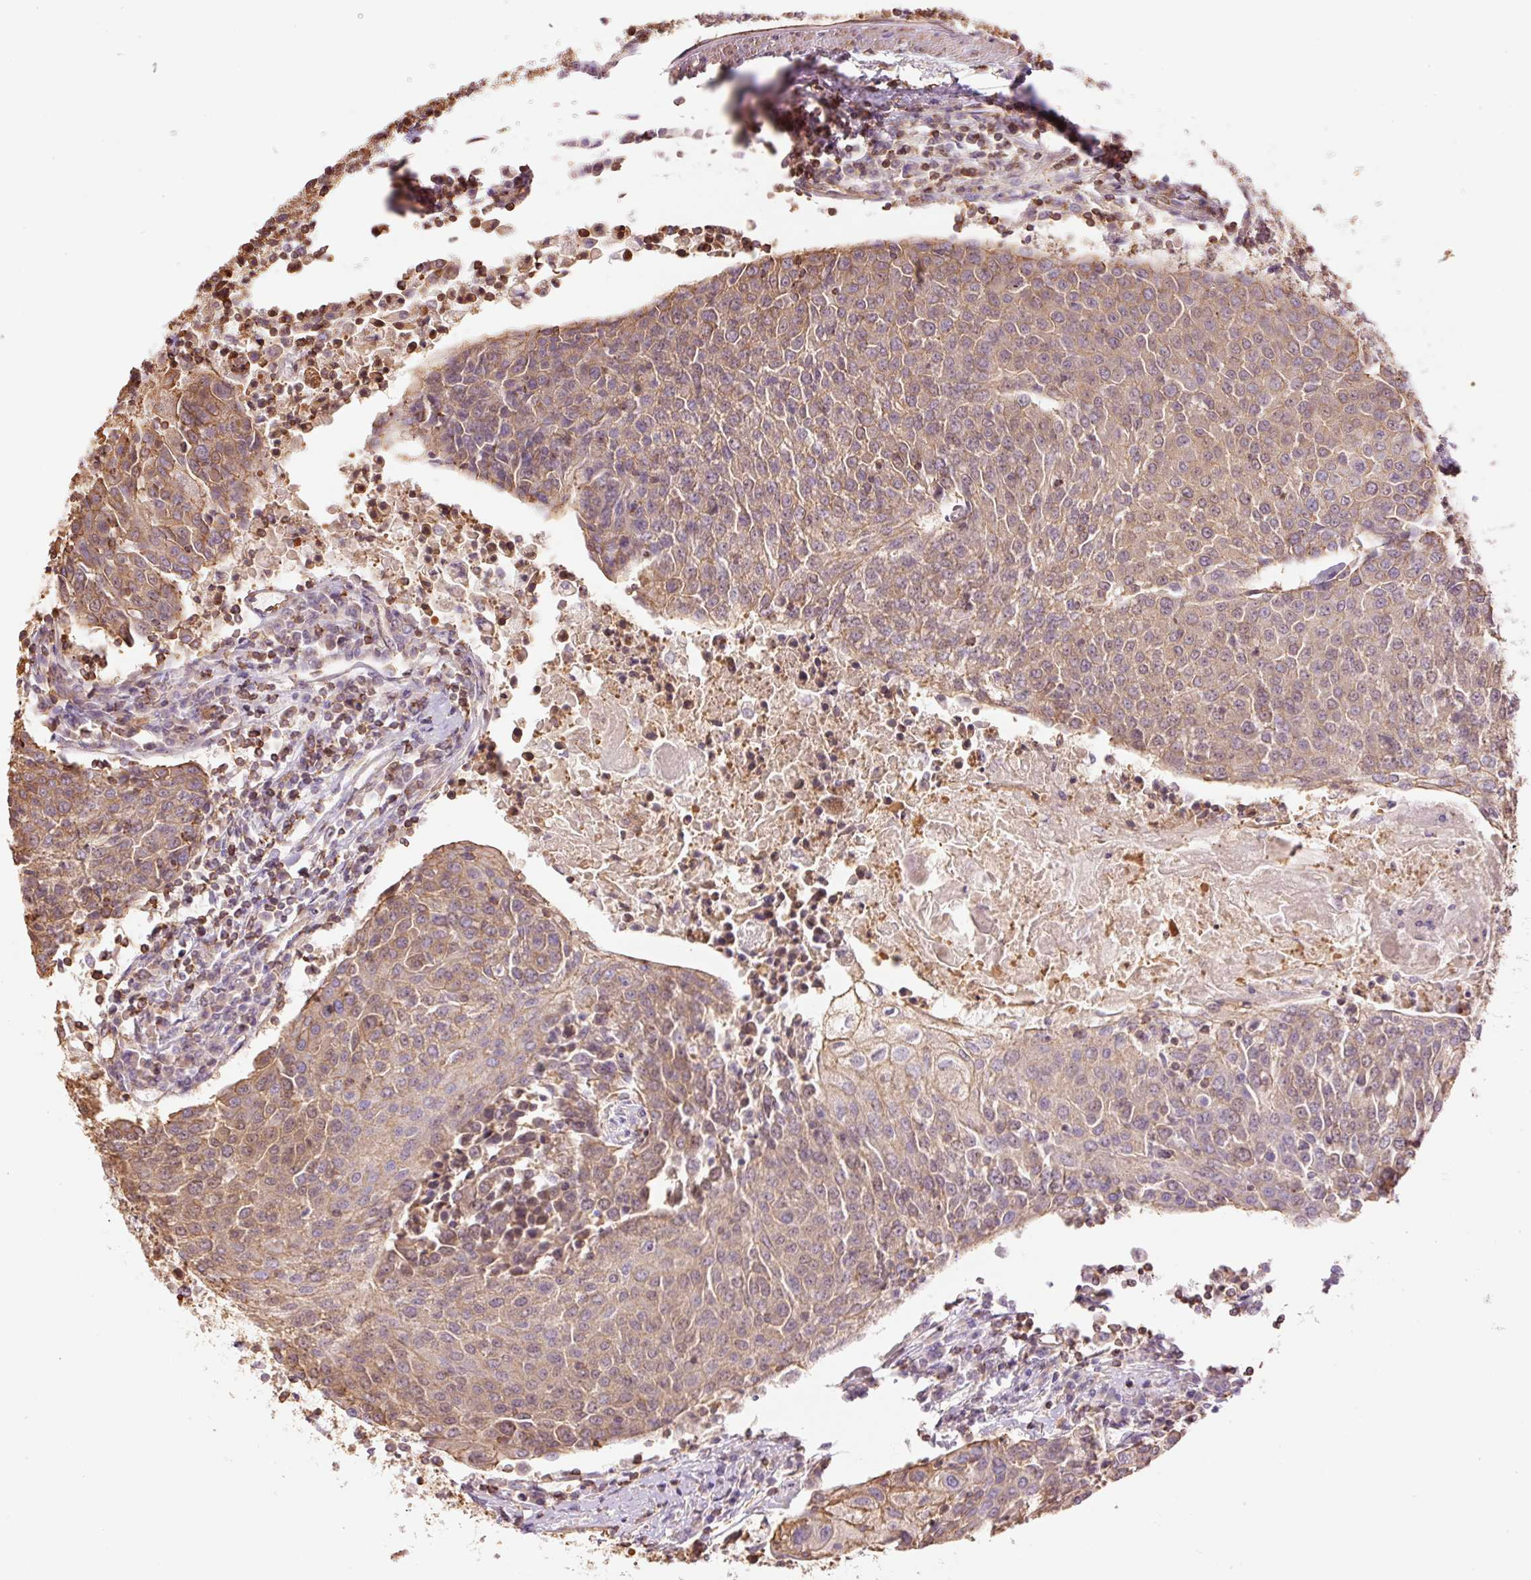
{"staining": {"intensity": "moderate", "quantity": "25%-75%", "location": "cytoplasmic/membranous,nuclear"}, "tissue": "urothelial cancer", "cell_type": "Tumor cells", "image_type": "cancer", "snomed": [{"axis": "morphology", "description": "Urothelial carcinoma, High grade"}, {"axis": "topography", "description": "Urinary bladder"}], "caption": "Urothelial carcinoma (high-grade) stained with a brown dye demonstrates moderate cytoplasmic/membranous and nuclear positive staining in approximately 25%-75% of tumor cells.", "gene": "PPP1R1B", "patient": {"sex": "female", "age": 85}}